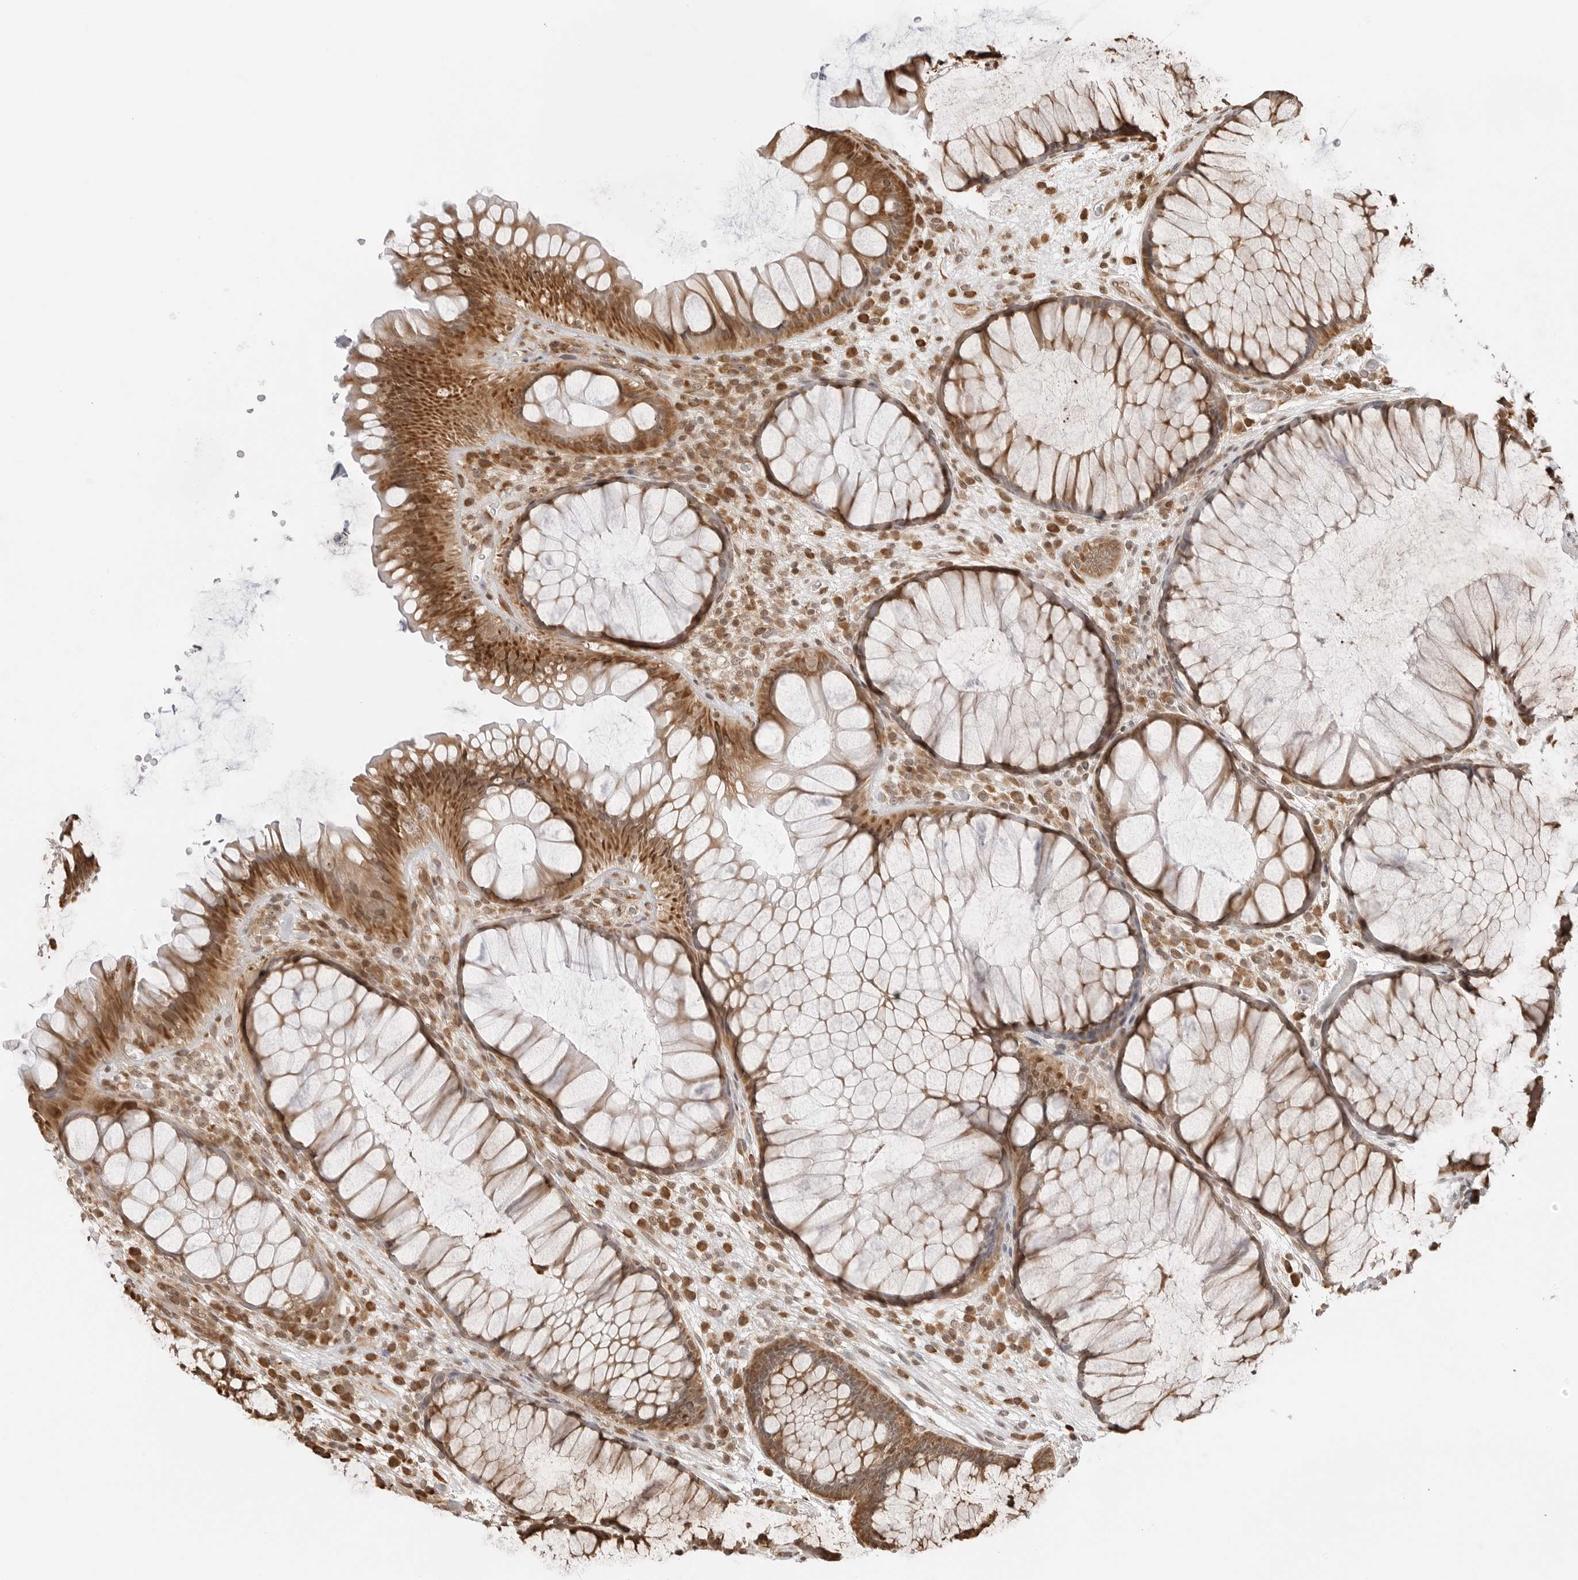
{"staining": {"intensity": "moderate", "quantity": ">75%", "location": "cytoplasmic/membranous,nuclear"}, "tissue": "rectum", "cell_type": "Glandular cells", "image_type": "normal", "snomed": [{"axis": "morphology", "description": "Normal tissue, NOS"}, {"axis": "topography", "description": "Rectum"}], "caption": "Human rectum stained with a brown dye reveals moderate cytoplasmic/membranous,nuclear positive staining in about >75% of glandular cells.", "gene": "FKBP14", "patient": {"sex": "male", "age": 51}}